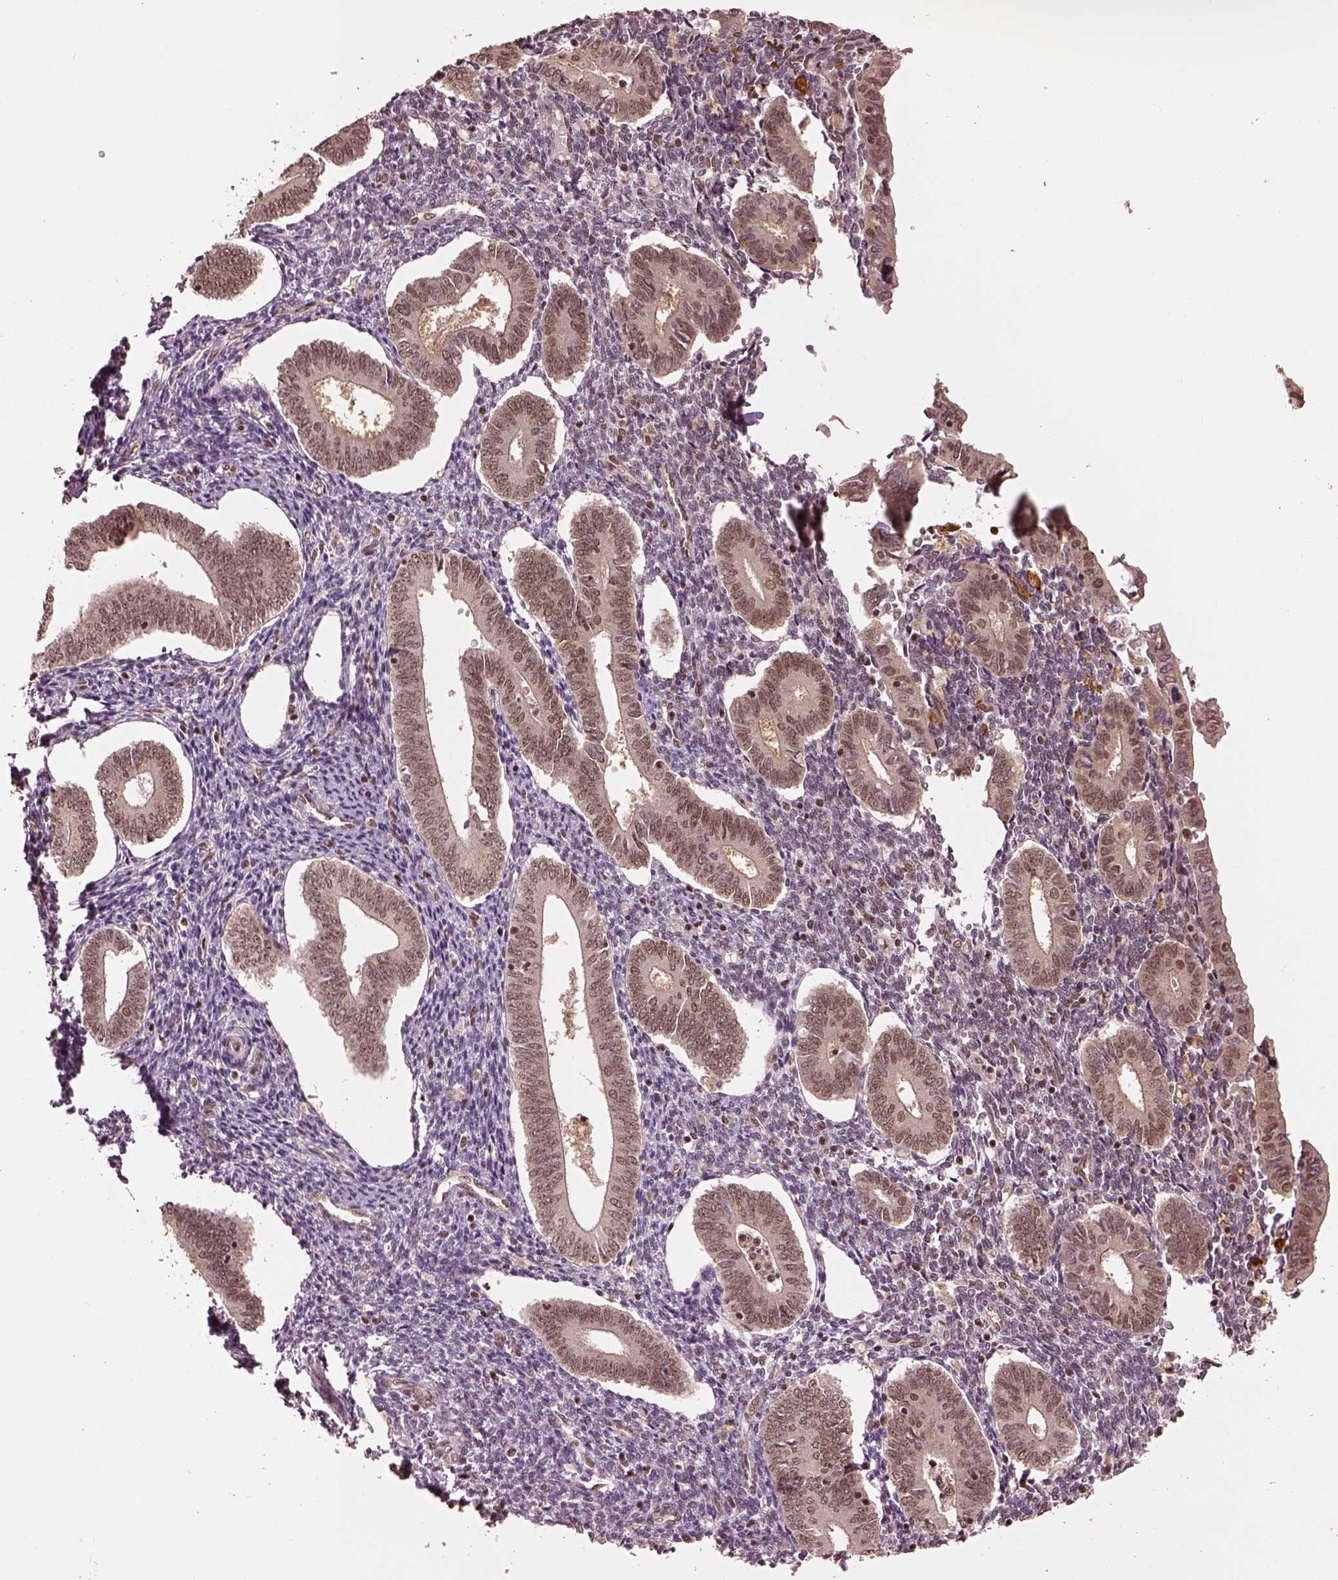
{"staining": {"intensity": "moderate", "quantity": "25%-75%", "location": "nuclear"}, "tissue": "endometrium", "cell_type": "Cells in endometrial stroma", "image_type": "normal", "snomed": [{"axis": "morphology", "description": "Normal tissue, NOS"}, {"axis": "topography", "description": "Endometrium"}], "caption": "Immunohistochemistry image of normal endometrium: endometrium stained using immunohistochemistry displays medium levels of moderate protein expression localized specifically in the nuclear of cells in endometrial stroma, appearing as a nuclear brown color.", "gene": "BRD9", "patient": {"sex": "female", "age": 40}}